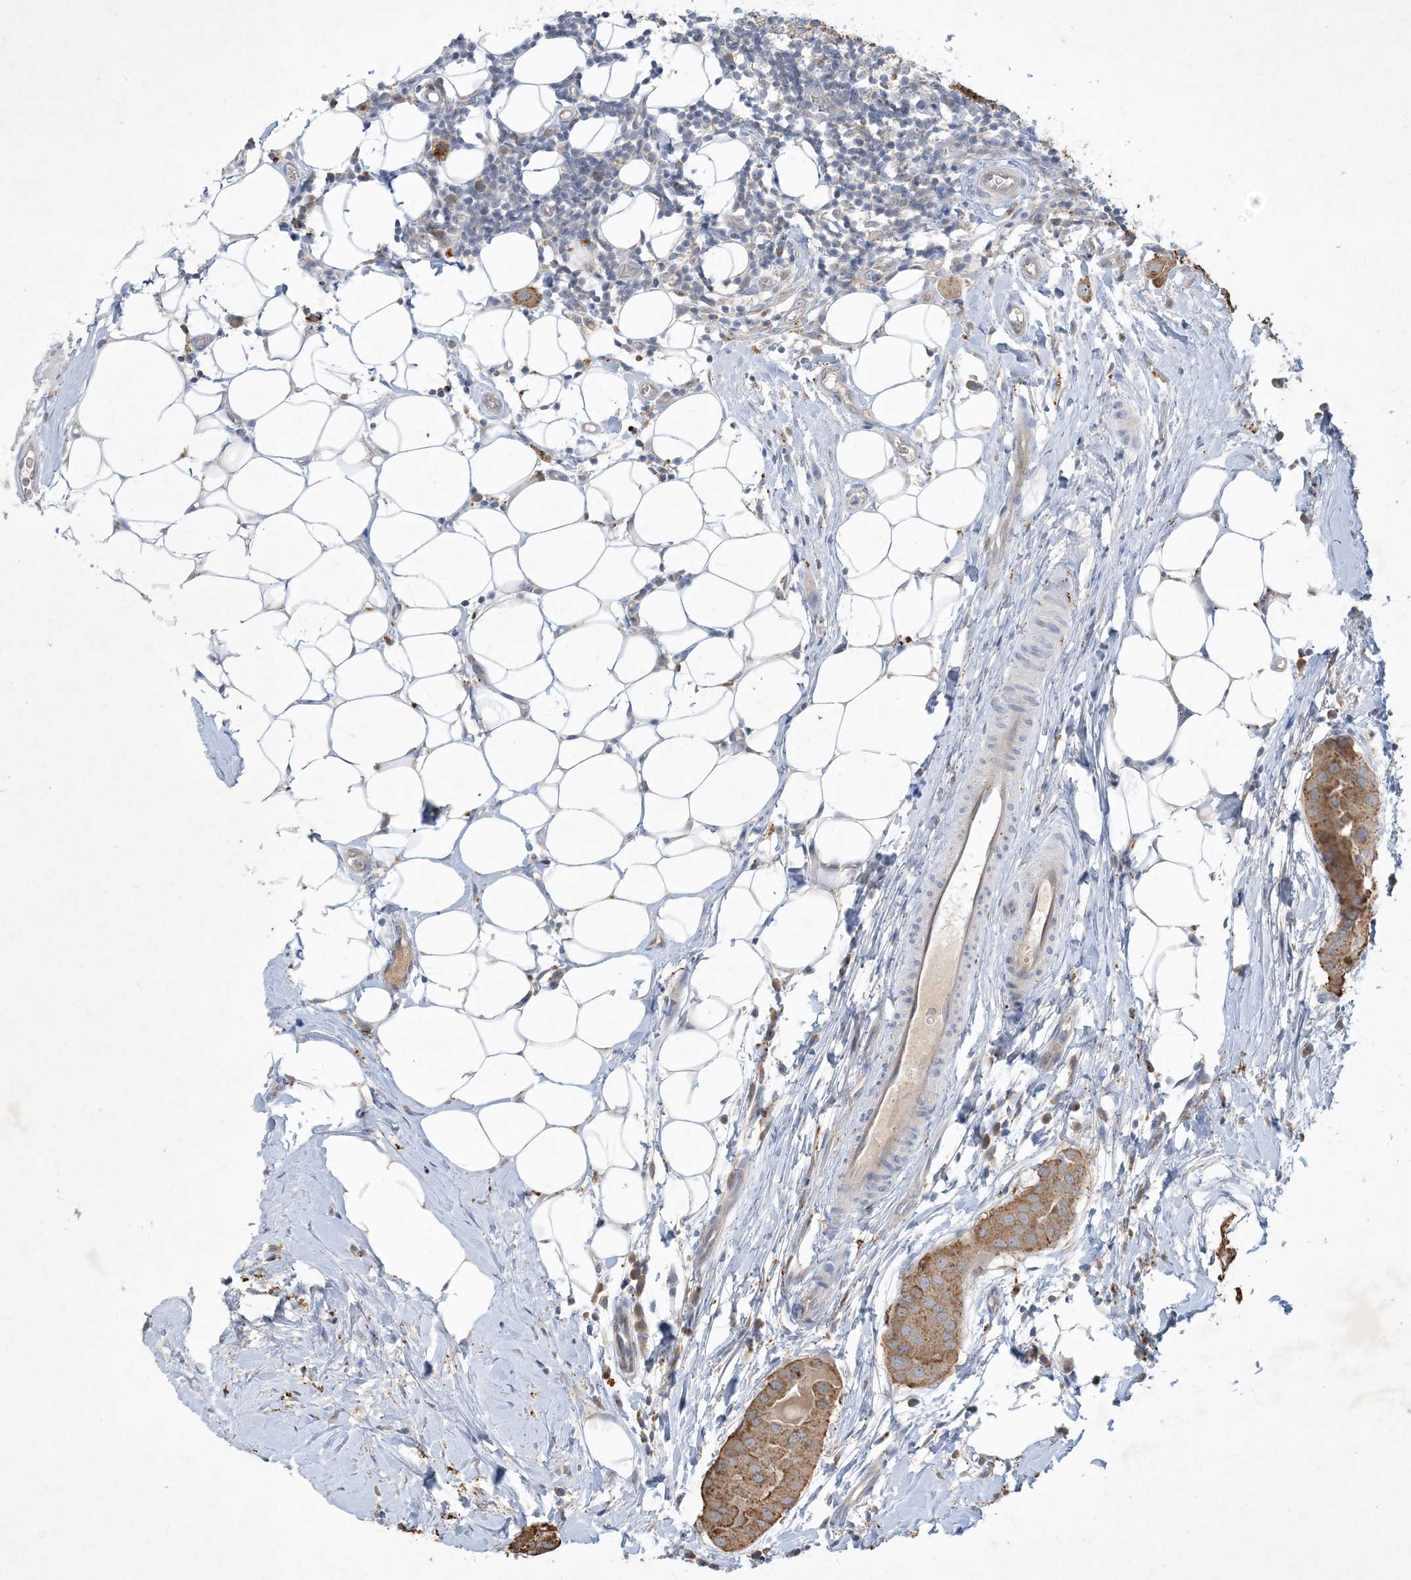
{"staining": {"intensity": "moderate", "quantity": "25%-75%", "location": "cytoplasmic/membranous"}, "tissue": "thyroid cancer", "cell_type": "Tumor cells", "image_type": "cancer", "snomed": [{"axis": "morphology", "description": "Papillary adenocarcinoma, NOS"}, {"axis": "topography", "description": "Thyroid gland"}], "caption": "Protein staining of thyroid cancer tissue exhibits moderate cytoplasmic/membranous positivity in approximately 25%-75% of tumor cells.", "gene": "MRPS18A", "patient": {"sex": "male", "age": 33}}